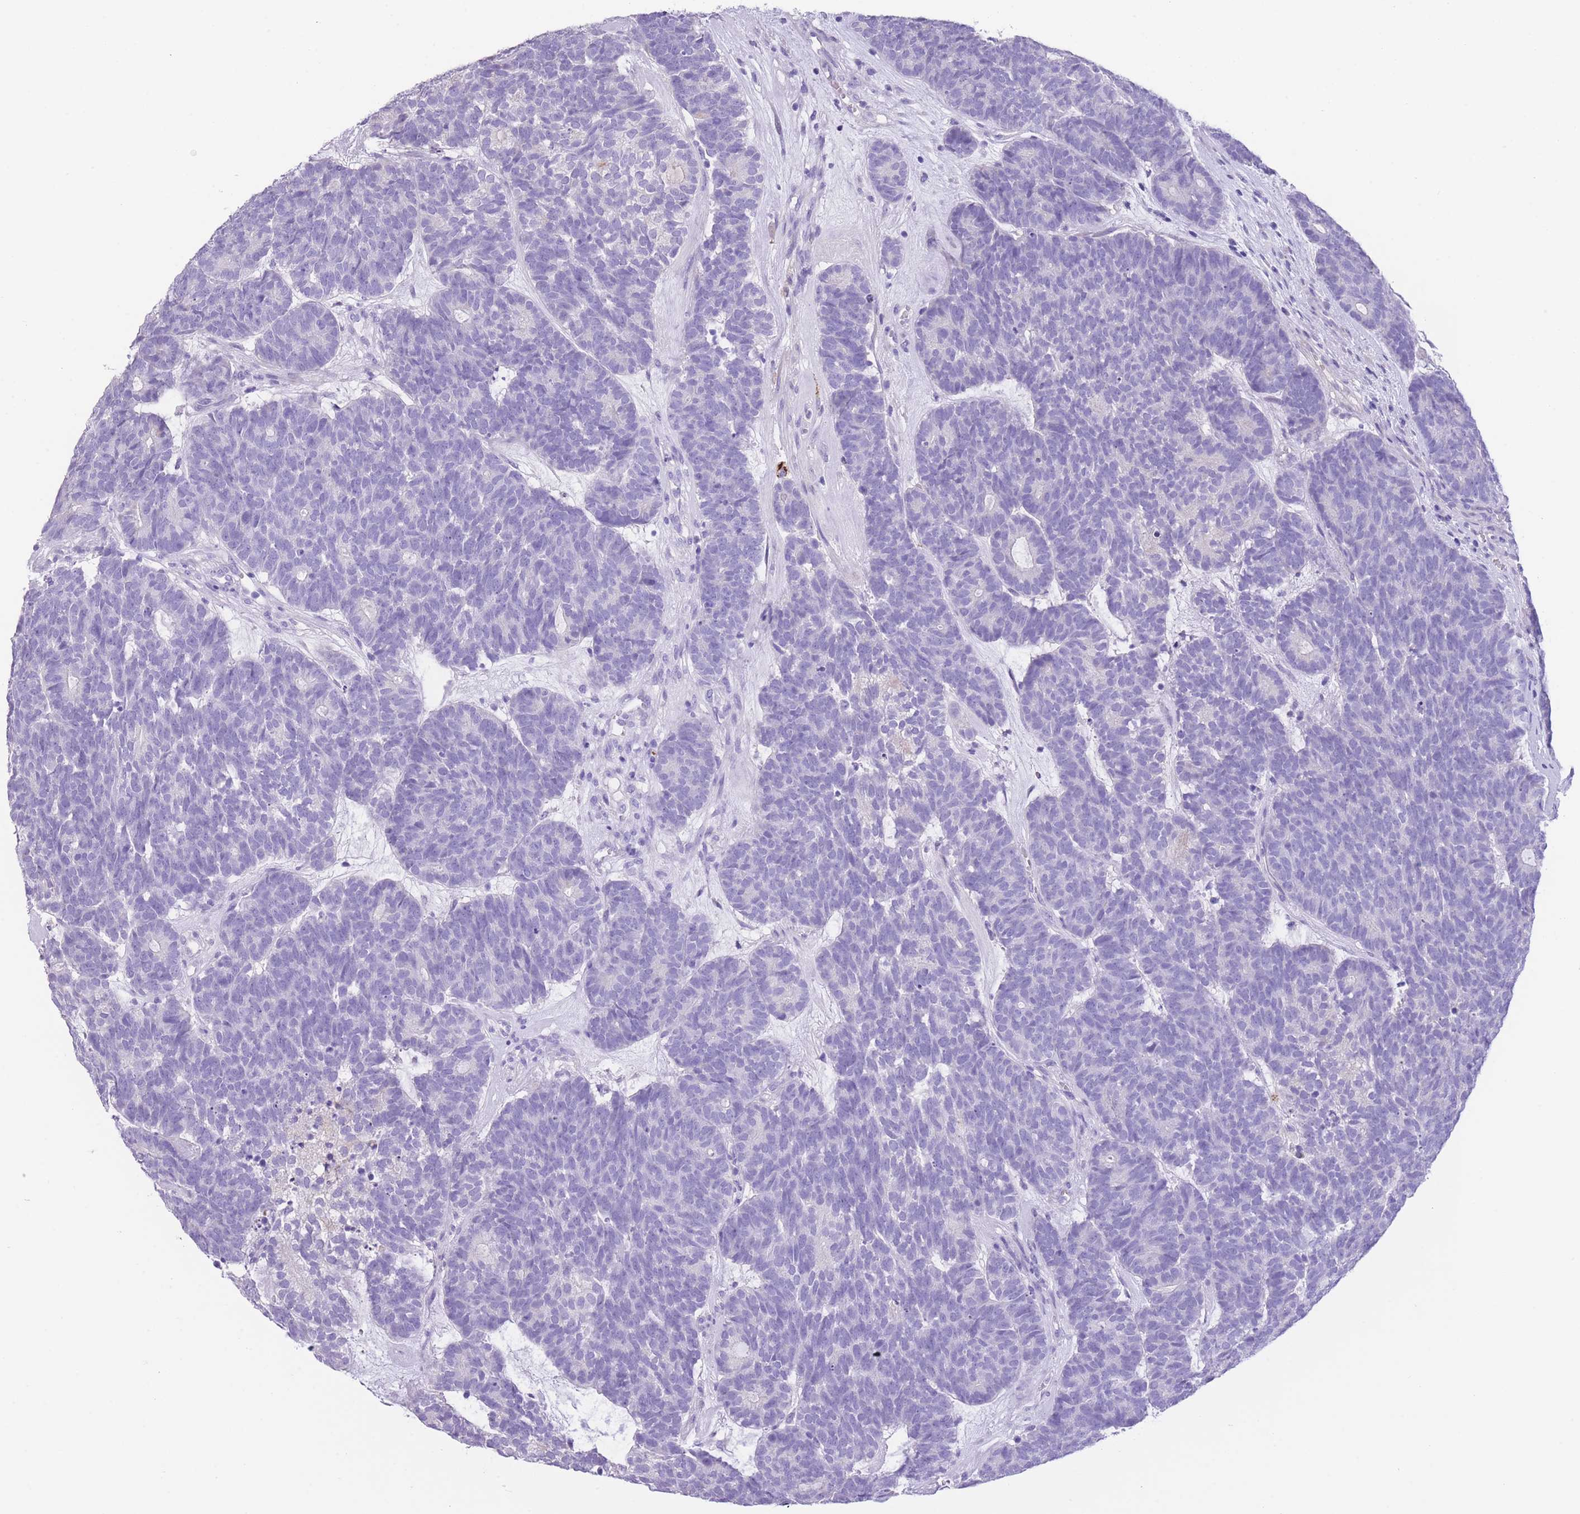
{"staining": {"intensity": "negative", "quantity": "none", "location": "none"}, "tissue": "head and neck cancer", "cell_type": "Tumor cells", "image_type": "cancer", "snomed": [{"axis": "morphology", "description": "Adenocarcinoma, NOS"}, {"axis": "topography", "description": "Head-Neck"}], "caption": "High magnification brightfield microscopy of head and neck cancer stained with DAB (brown) and counterstained with hematoxylin (blue): tumor cells show no significant positivity.", "gene": "RAI2", "patient": {"sex": "female", "age": 81}}